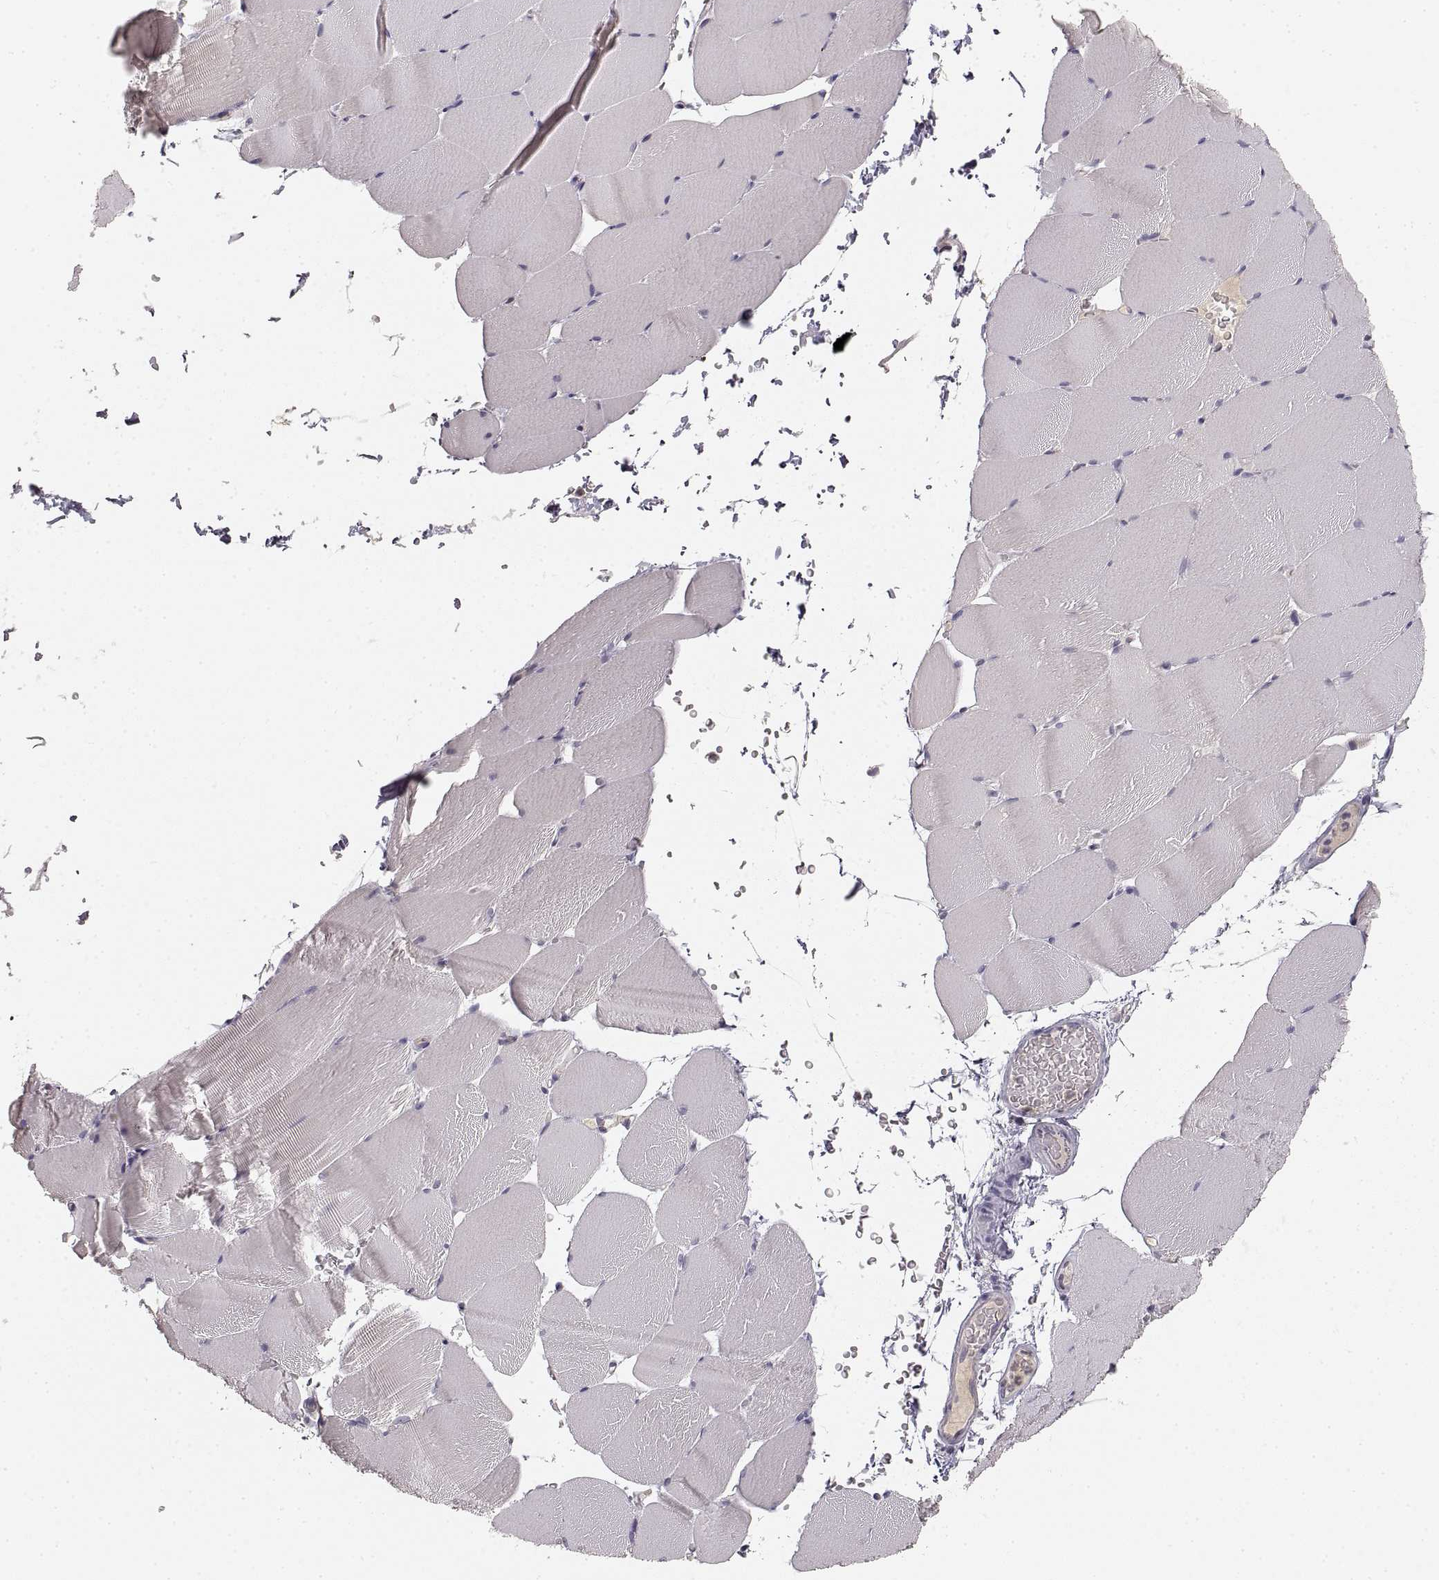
{"staining": {"intensity": "negative", "quantity": "none", "location": "none"}, "tissue": "skeletal muscle", "cell_type": "Myocytes", "image_type": "normal", "snomed": [{"axis": "morphology", "description": "Normal tissue, NOS"}, {"axis": "topography", "description": "Skeletal muscle"}], "caption": "Immunohistochemical staining of benign skeletal muscle exhibits no significant expression in myocytes.", "gene": "RUNDC3A", "patient": {"sex": "female", "age": 37}}